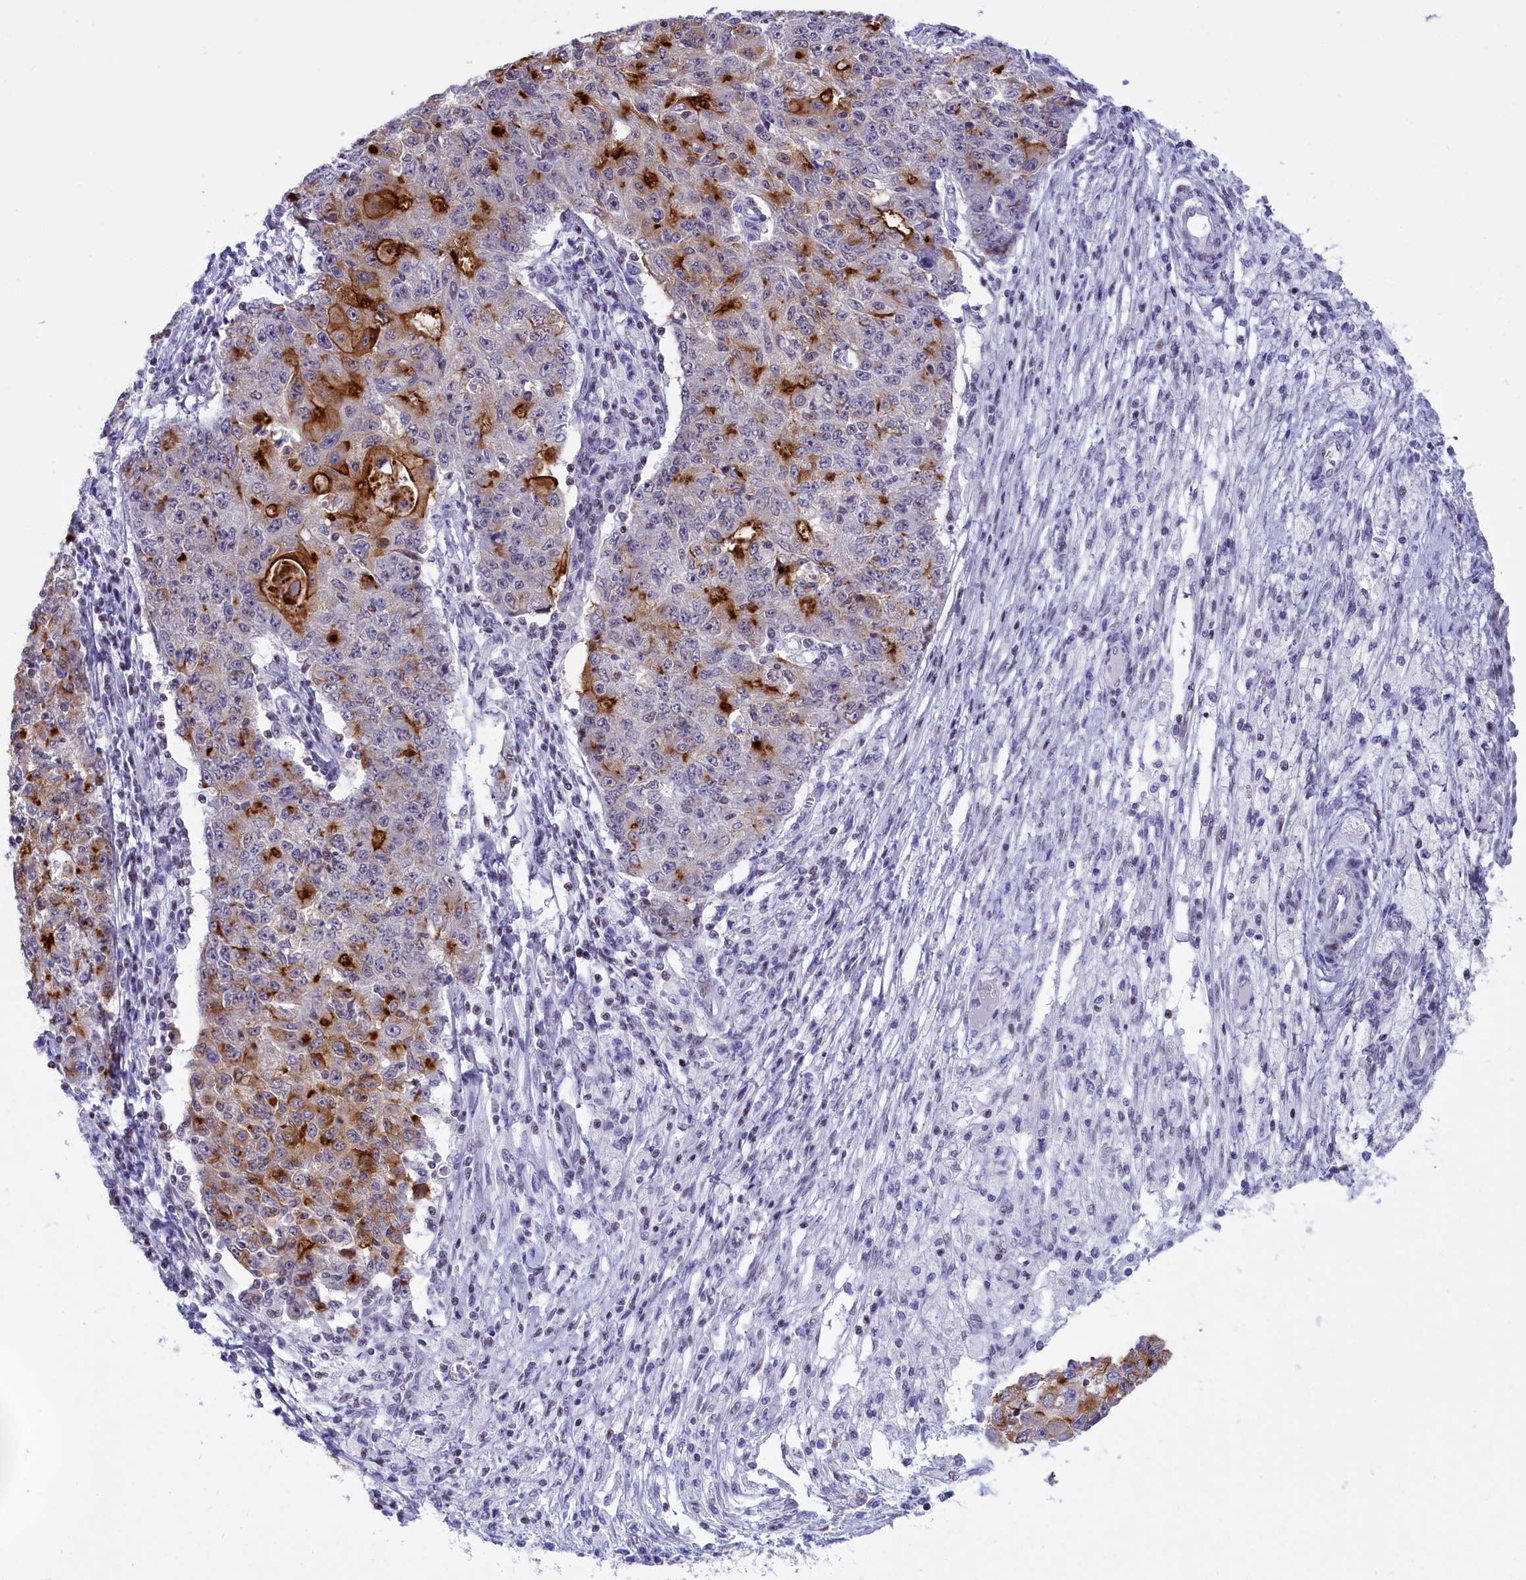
{"staining": {"intensity": "strong", "quantity": "<25%", "location": "cytoplasmic/membranous"}, "tissue": "ovarian cancer", "cell_type": "Tumor cells", "image_type": "cancer", "snomed": [{"axis": "morphology", "description": "Carcinoma, endometroid"}, {"axis": "topography", "description": "Ovary"}], "caption": "This is an image of immunohistochemistry staining of ovarian cancer, which shows strong expression in the cytoplasmic/membranous of tumor cells.", "gene": "SPIRE2", "patient": {"sex": "female", "age": 42}}